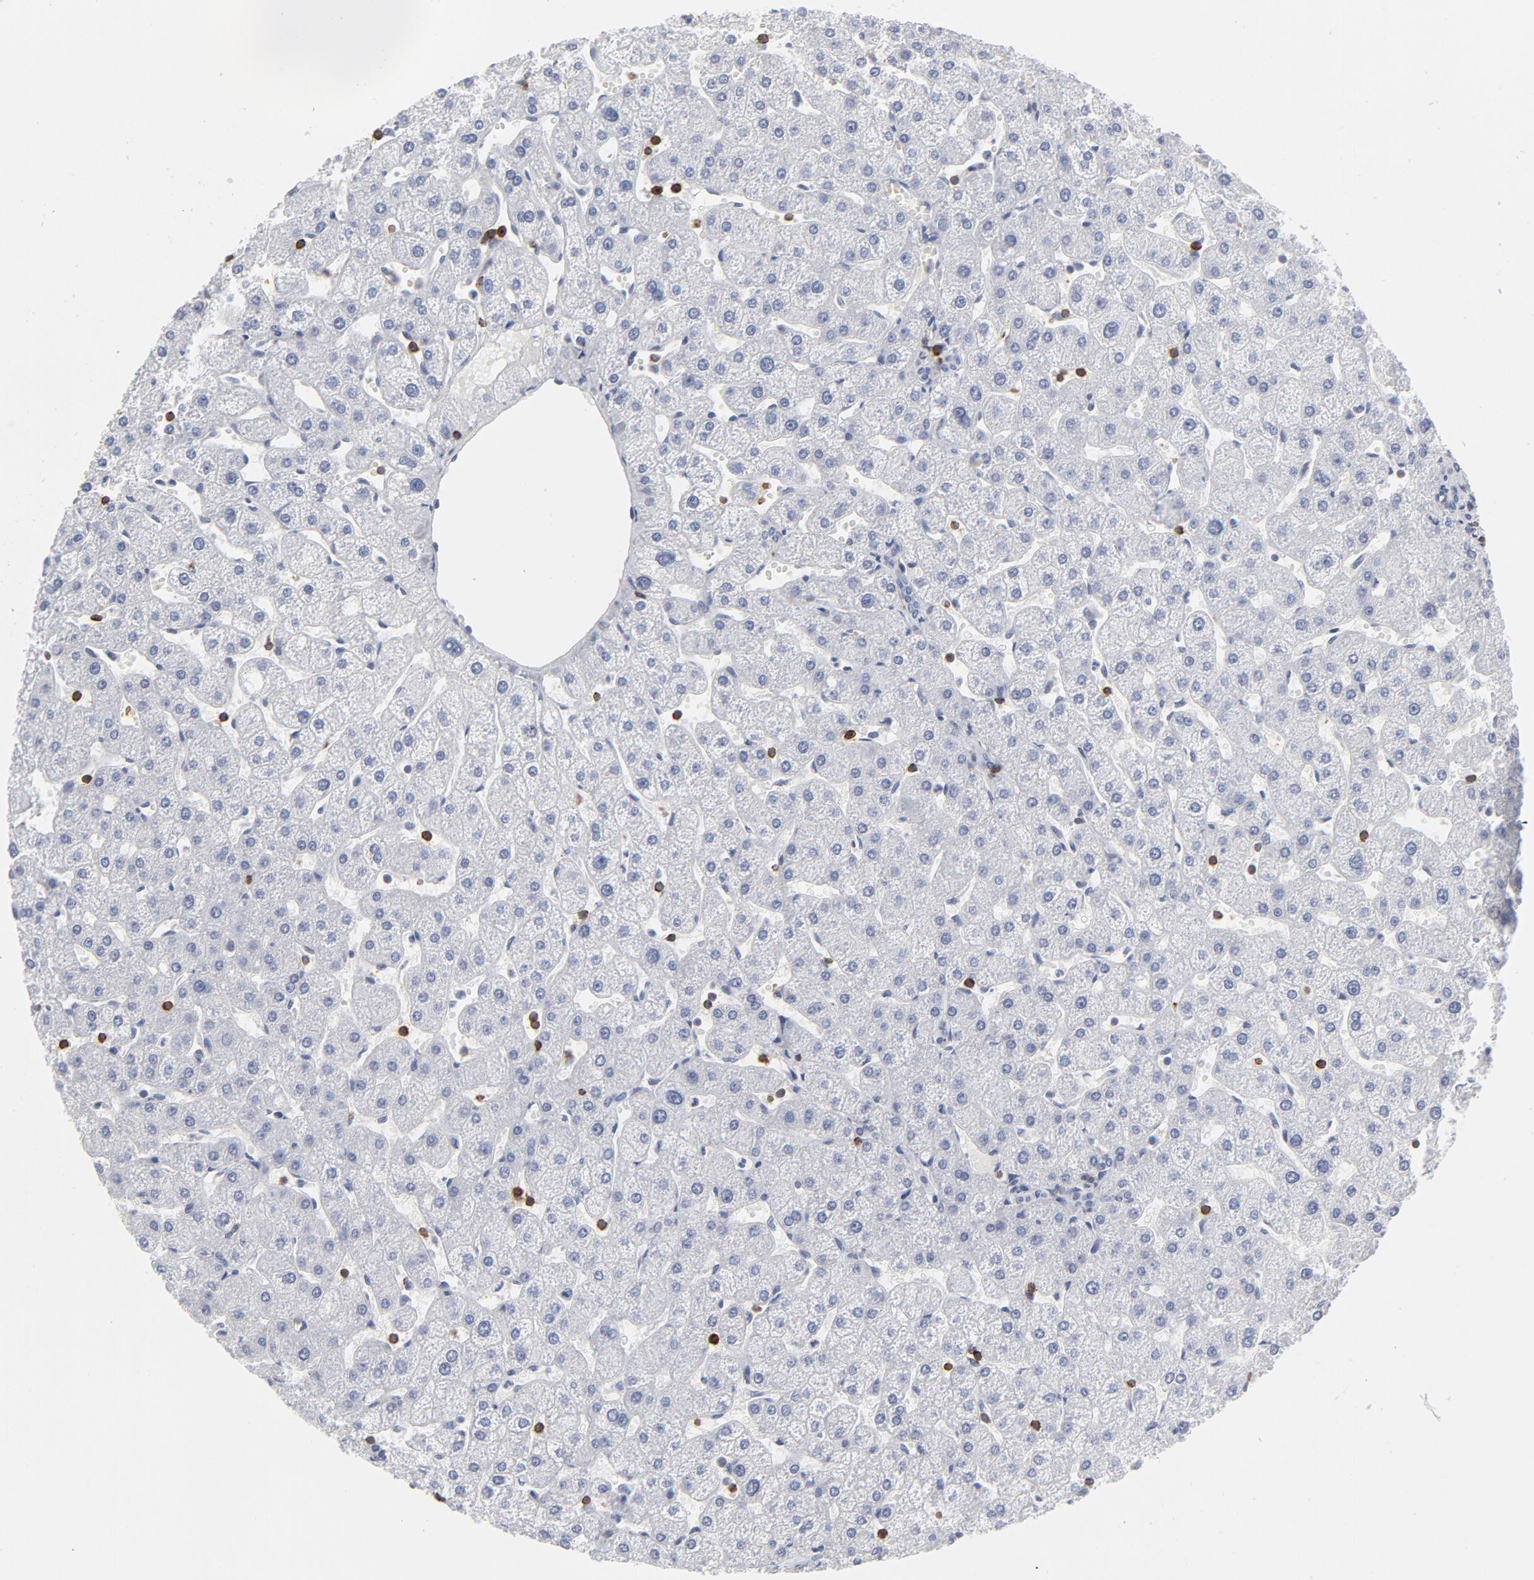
{"staining": {"intensity": "negative", "quantity": "none", "location": "none"}, "tissue": "liver", "cell_type": "Cholangiocytes", "image_type": "normal", "snomed": [{"axis": "morphology", "description": "Normal tissue, NOS"}, {"axis": "topography", "description": "Liver"}], "caption": "Photomicrograph shows no protein positivity in cholangiocytes of unremarkable liver.", "gene": "CD2", "patient": {"sex": "male", "age": 67}}